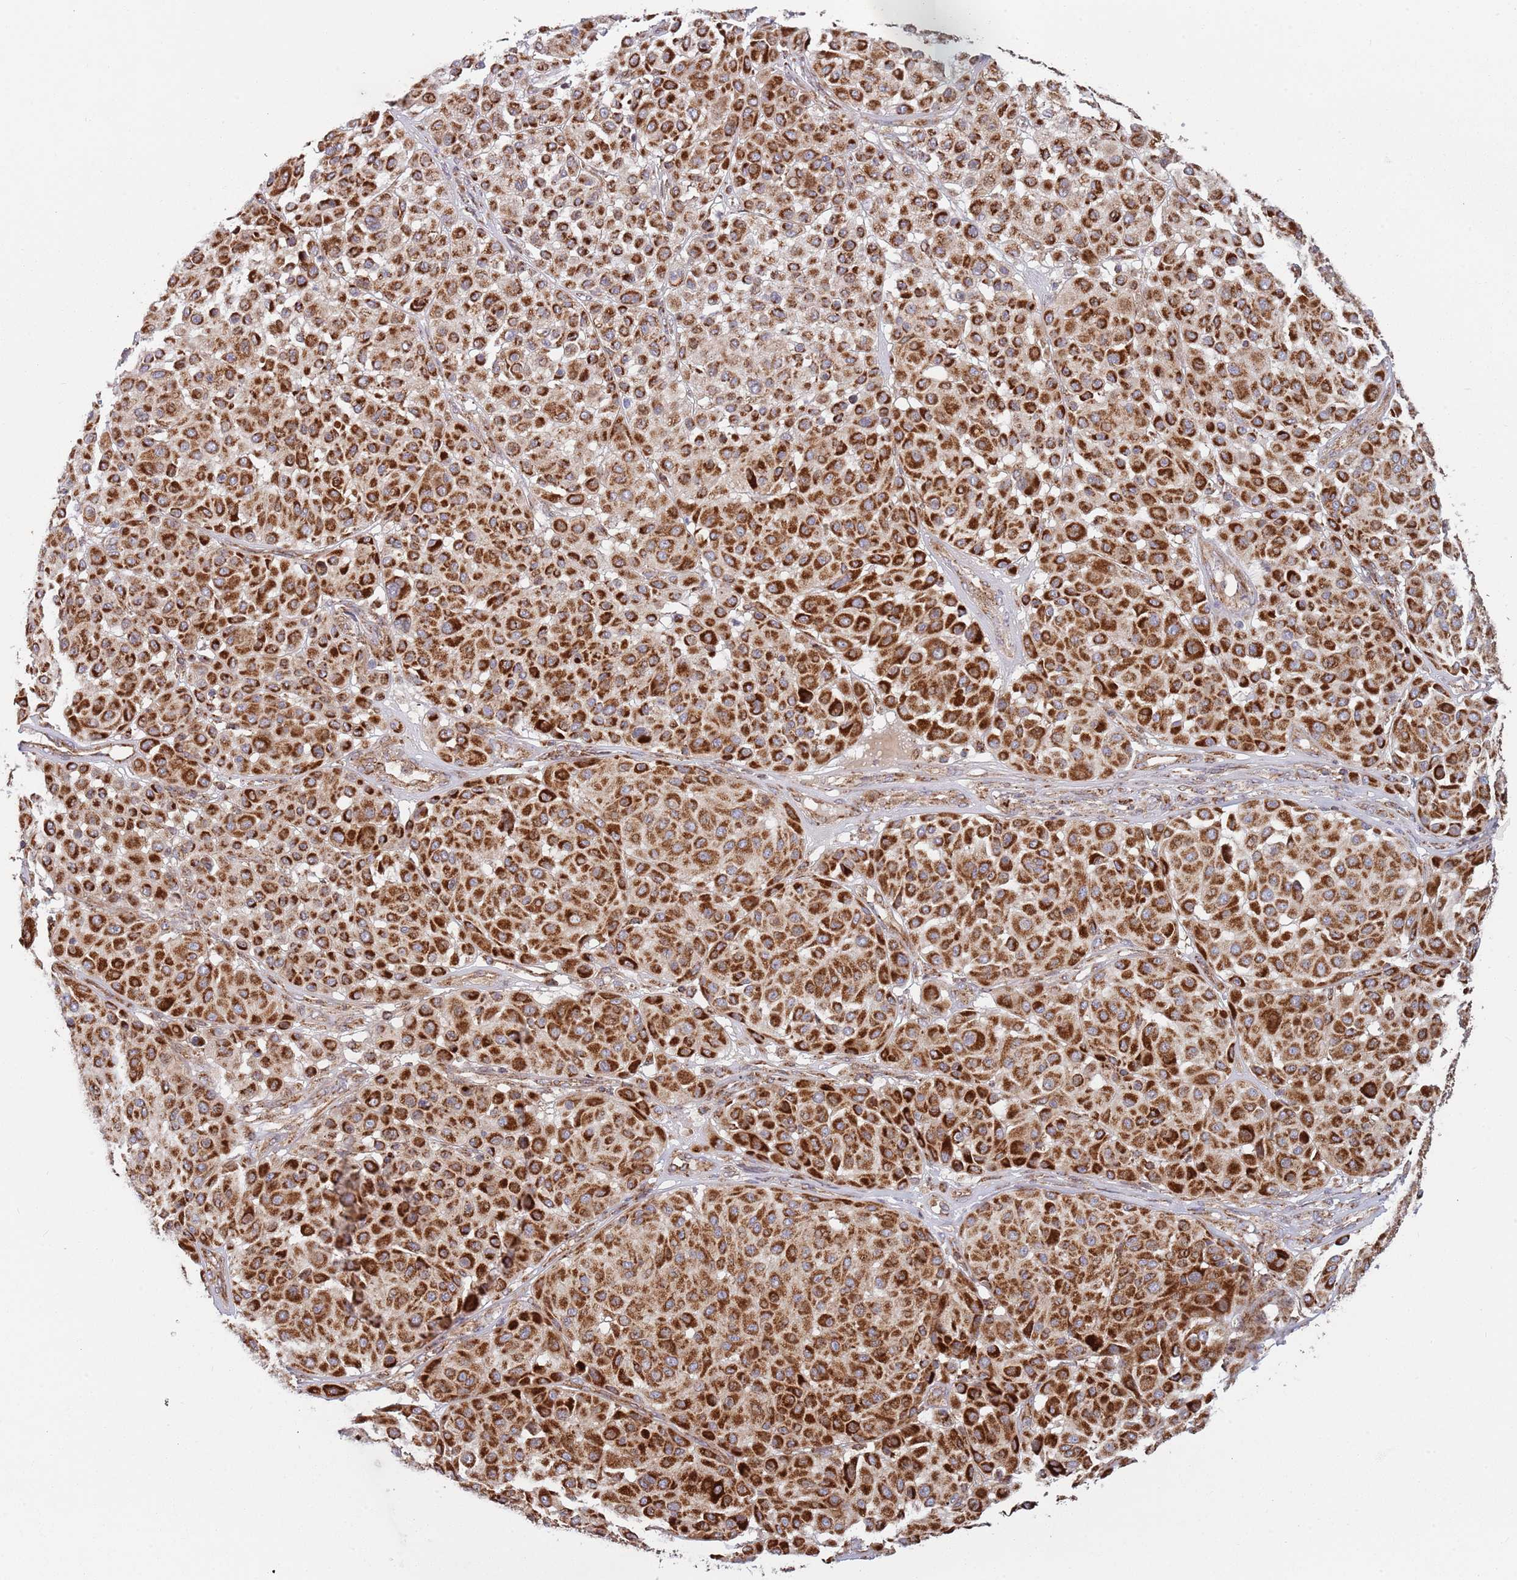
{"staining": {"intensity": "strong", "quantity": ">75%", "location": "cytoplasmic/membranous"}, "tissue": "melanoma", "cell_type": "Tumor cells", "image_type": "cancer", "snomed": [{"axis": "morphology", "description": "Malignant melanoma, Metastatic site"}, {"axis": "topography", "description": "Soft tissue"}], "caption": "Strong cytoplasmic/membranous protein staining is identified in approximately >75% of tumor cells in malignant melanoma (metastatic site).", "gene": "ATP5PD", "patient": {"sex": "male", "age": 41}}